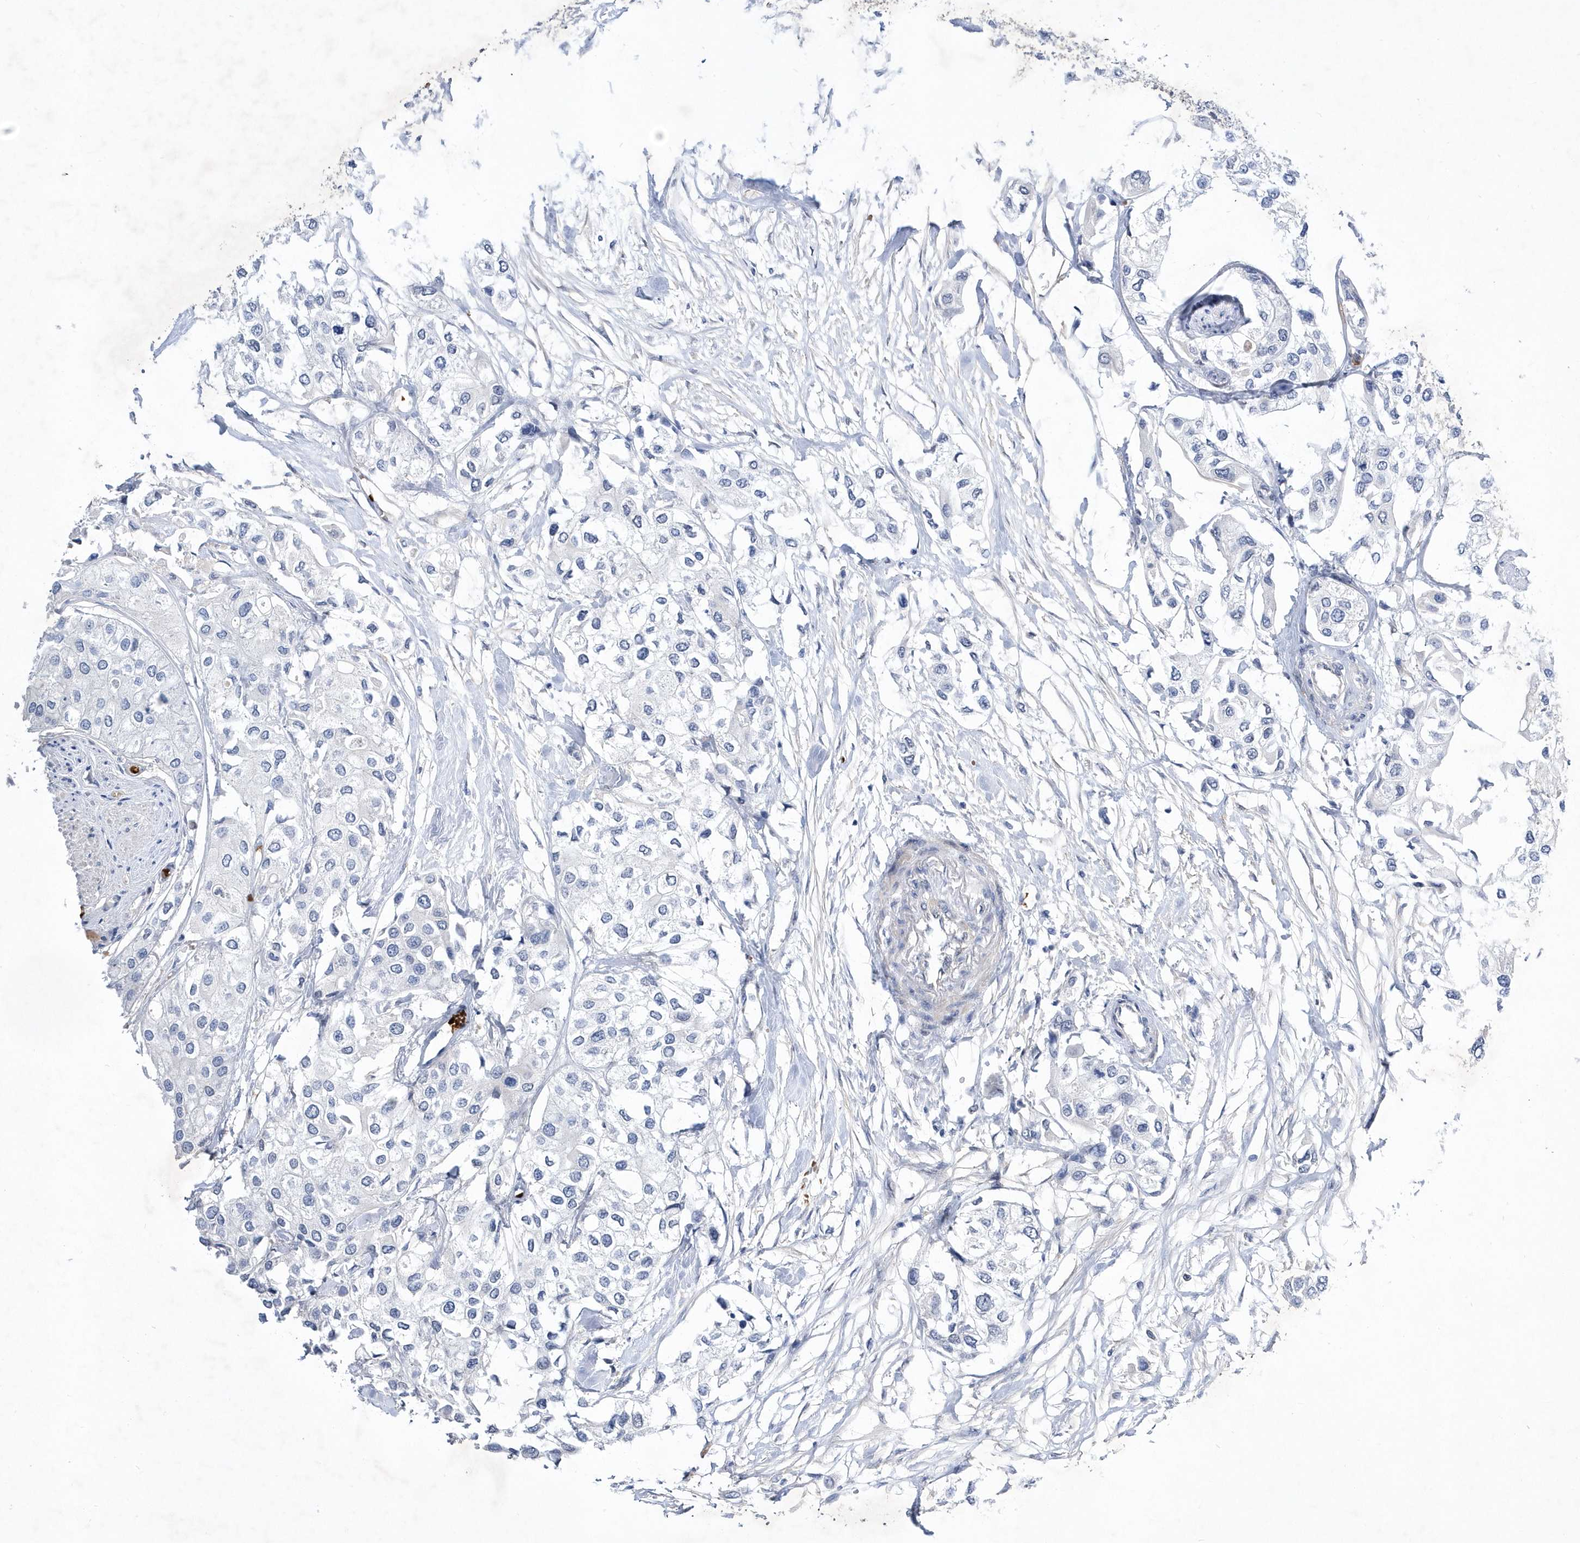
{"staining": {"intensity": "negative", "quantity": "none", "location": "none"}, "tissue": "urothelial cancer", "cell_type": "Tumor cells", "image_type": "cancer", "snomed": [{"axis": "morphology", "description": "Urothelial carcinoma, High grade"}, {"axis": "topography", "description": "Urinary bladder"}], "caption": "An immunohistochemistry (IHC) histopathology image of urothelial cancer is shown. There is no staining in tumor cells of urothelial cancer. (IHC, brightfield microscopy, high magnification).", "gene": "ZNF875", "patient": {"sex": "male", "age": 64}}